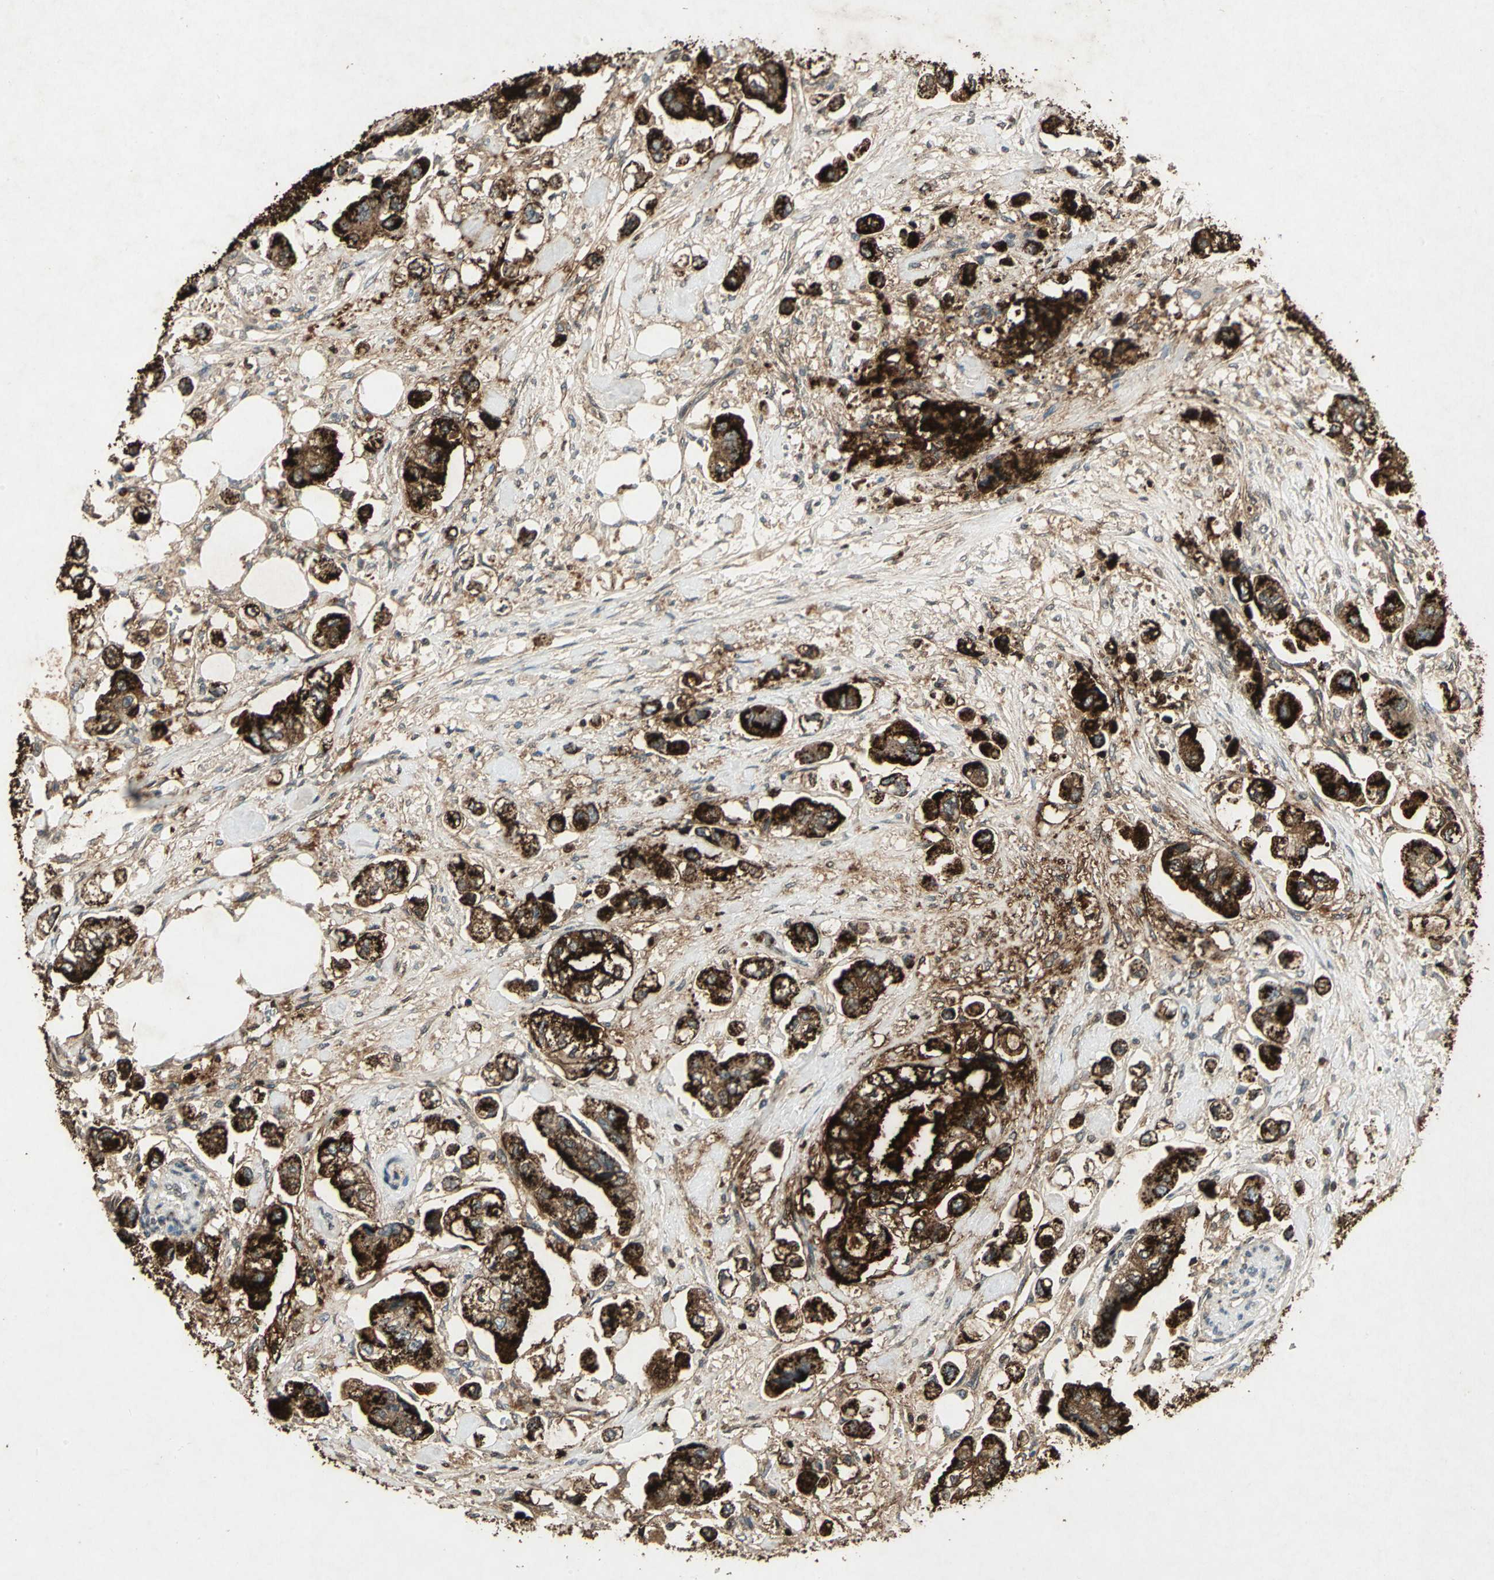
{"staining": {"intensity": "strong", "quantity": ">75%", "location": "cytoplasmic/membranous"}, "tissue": "stomach cancer", "cell_type": "Tumor cells", "image_type": "cancer", "snomed": [{"axis": "morphology", "description": "Adenocarcinoma, NOS"}, {"axis": "topography", "description": "Stomach"}], "caption": "Strong cytoplasmic/membranous staining for a protein is appreciated in approximately >75% of tumor cells of stomach adenocarcinoma using immunohistochemistry (IHC).", "gene": "CAMK2B", "patient": {"sex": "male", "age": 62}}